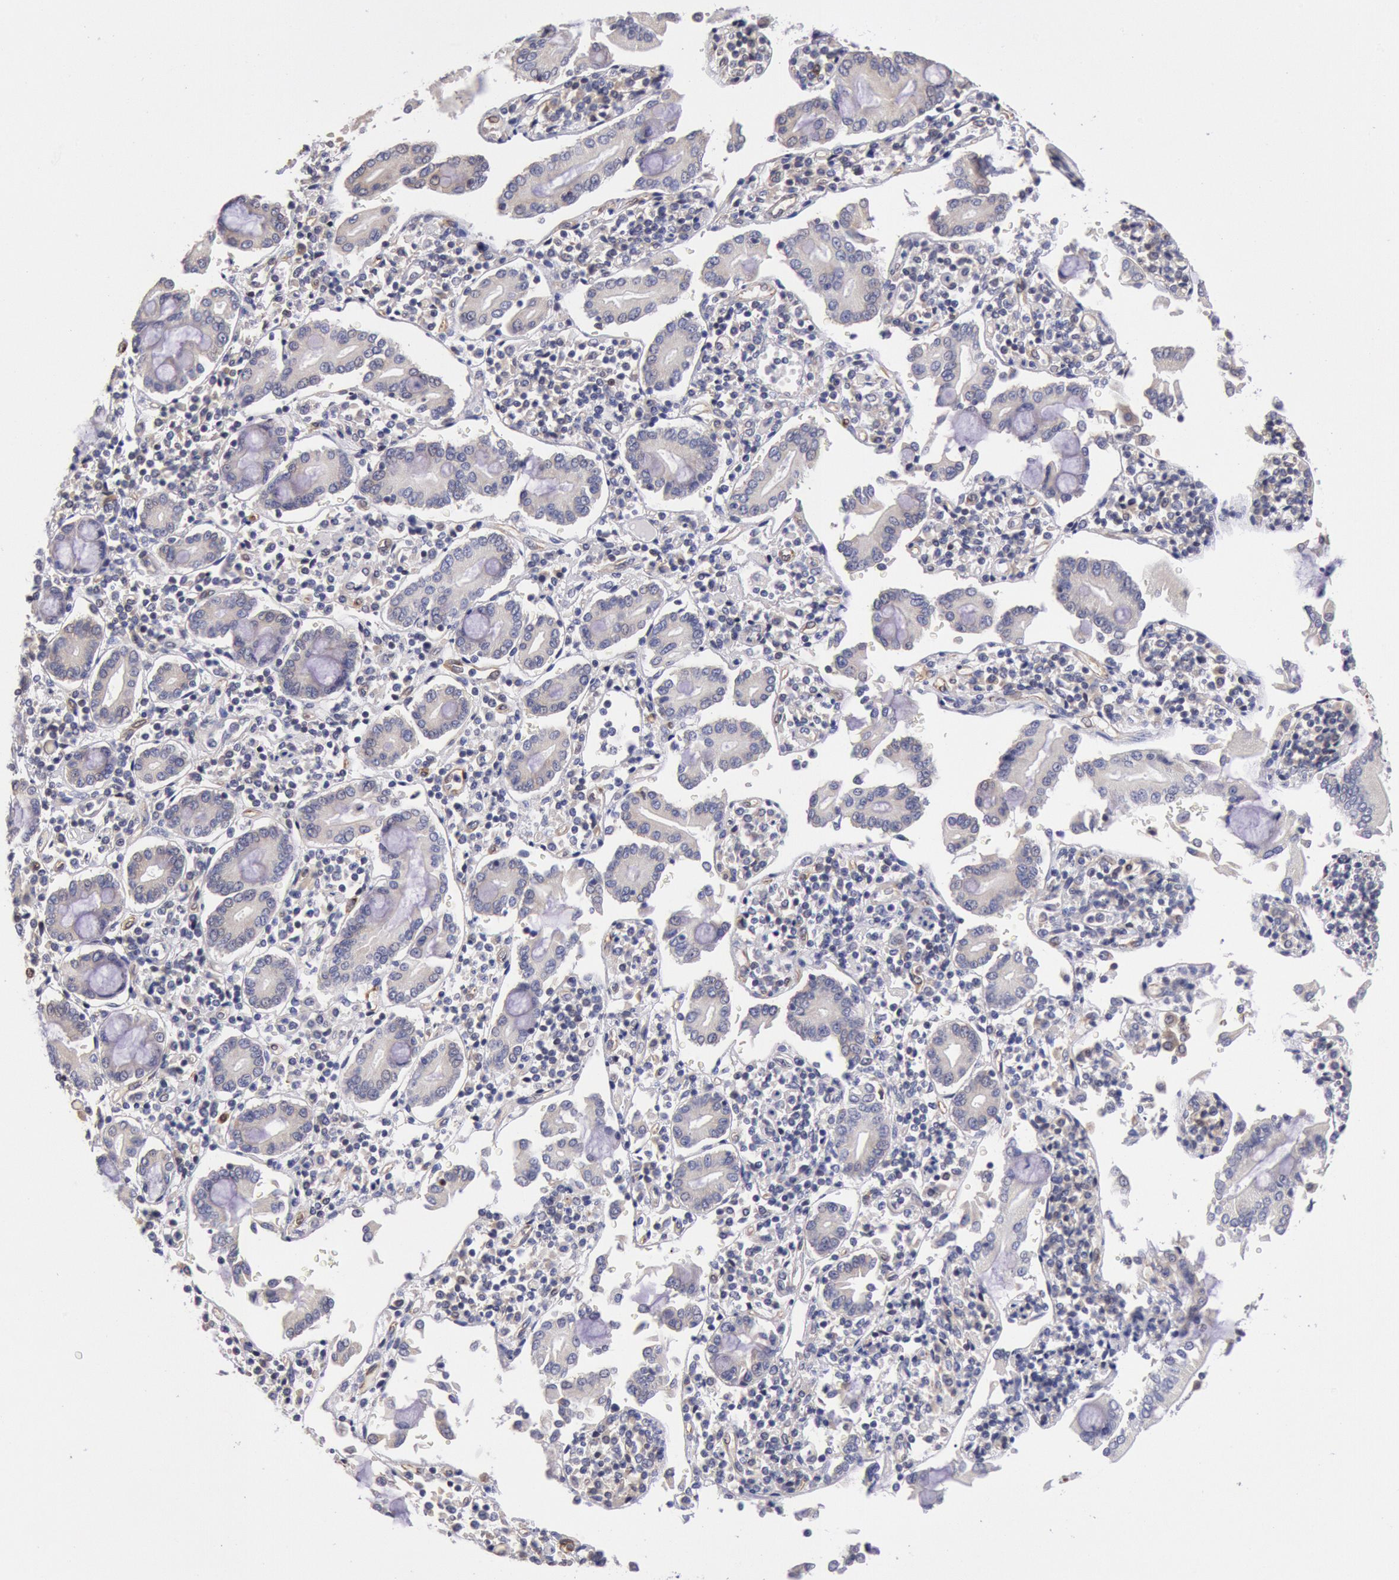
{"staining": {"intensity": "weak", "quantity": "25%-75%", "location": "cytoplasmic/membranous"}, "tissue": "pancreatic cancer", "cell_type": "Tumor cells", "image_type": "cancer", "snomed": [{"axis": "morphology", "description": "Adenocarcinoma, NOS"}, {"axis": "topography", "description": "Pancreas"}], "caption": "Human adenocarcinoma (pancreatic) stained with a protein marker reveals weak staining in tumor cells.", "gene": "DRG1", "patient": {"sex": "female", "age": 57}}